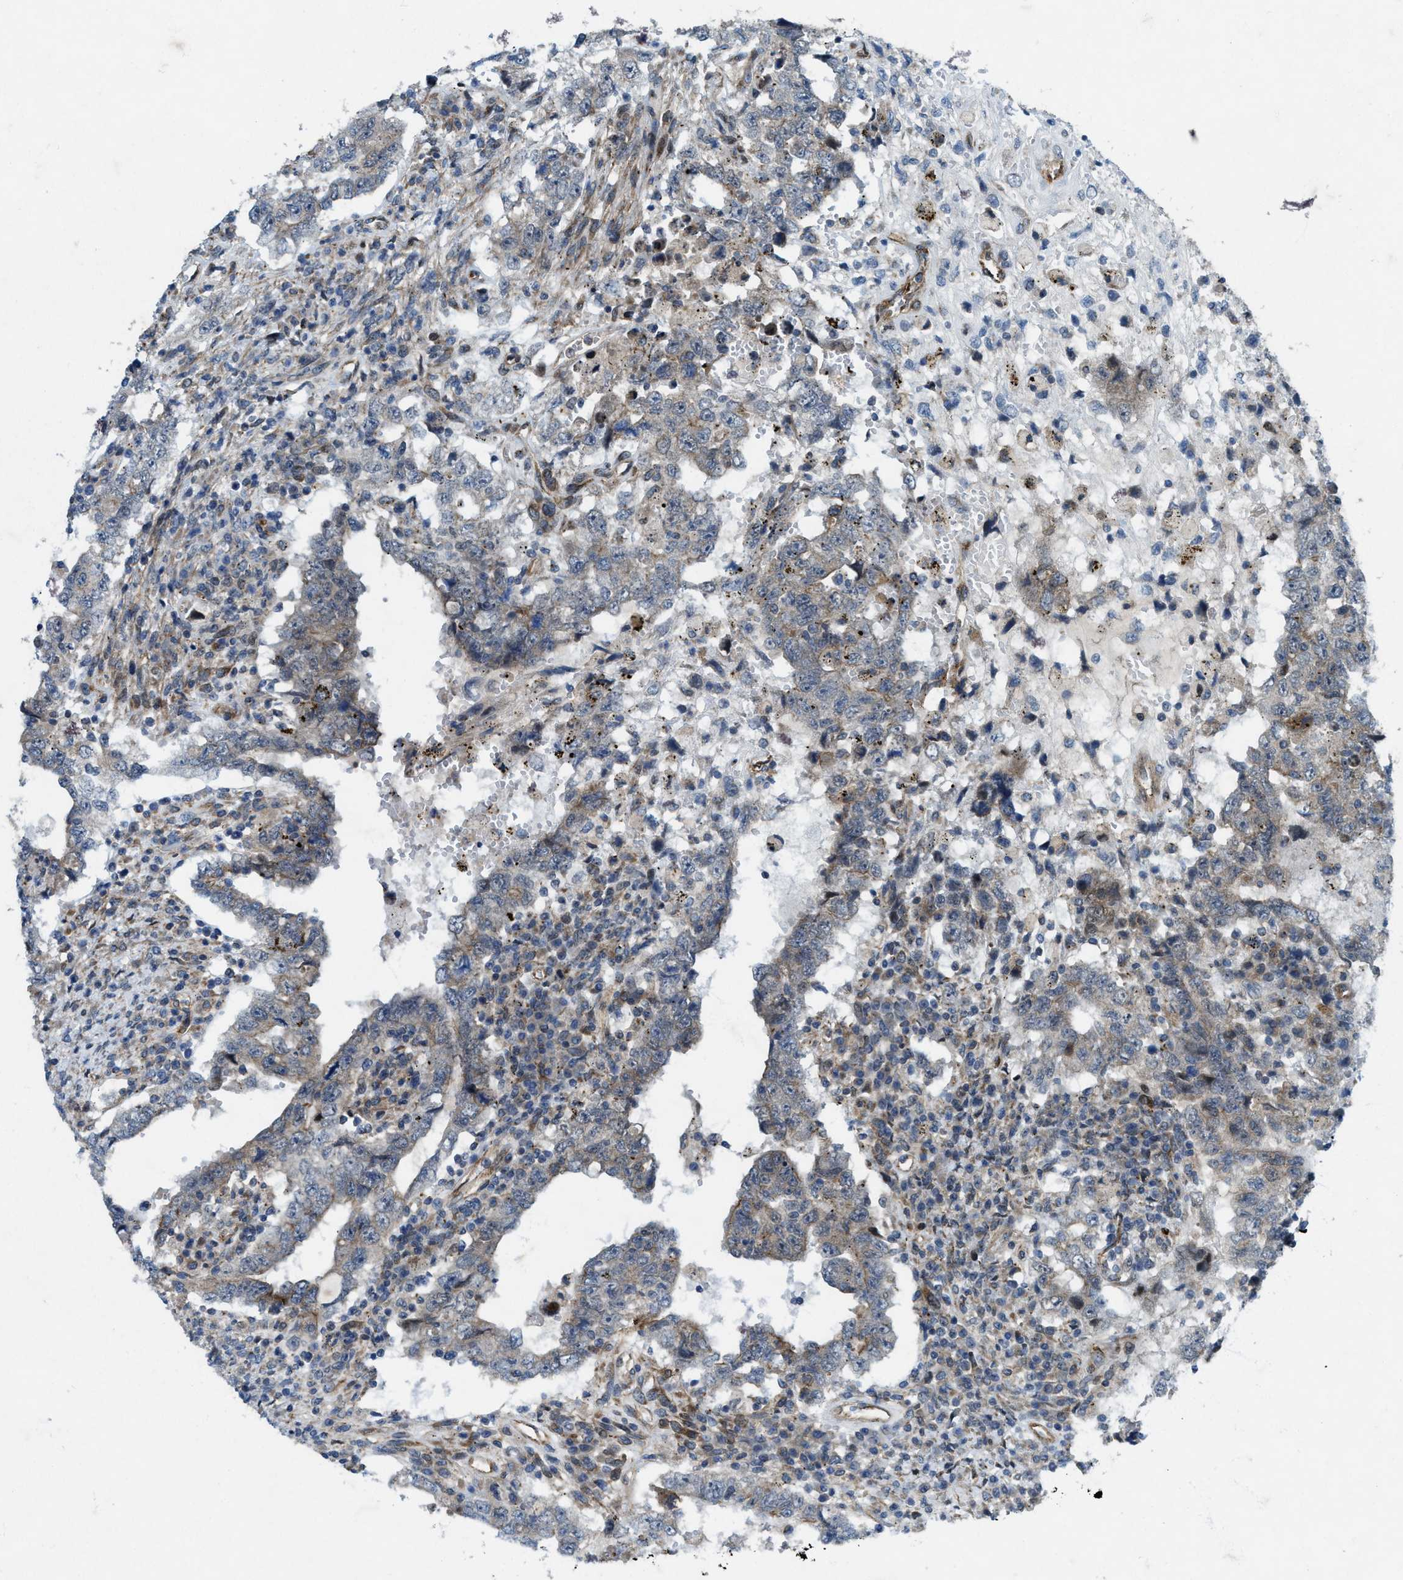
{"staining": {"intensity": "weak", "quantity": "<25%", "location": "cytoplasmic/membranous"}, "tissue": "testis cancer", "cell_type": "Tumor cells", "image_type": "cancer", "snomed": [{"axis": "morphology", "description": "Carcinoma, Embryonal, NOS"}, {"axis": "topography", "description": "Testis"}], "caption": "High magnification brightfield microscopy of embryonal carcinoma (testis) stained with DAB (brown) and counterstained with hematoxylin (blue): tumor cells show no significant expression. (Immunohistochemistry, brightfield microscopy, high magnification).", "gene": "URGCP", "patient": {"sex": "male", "age": 26}}